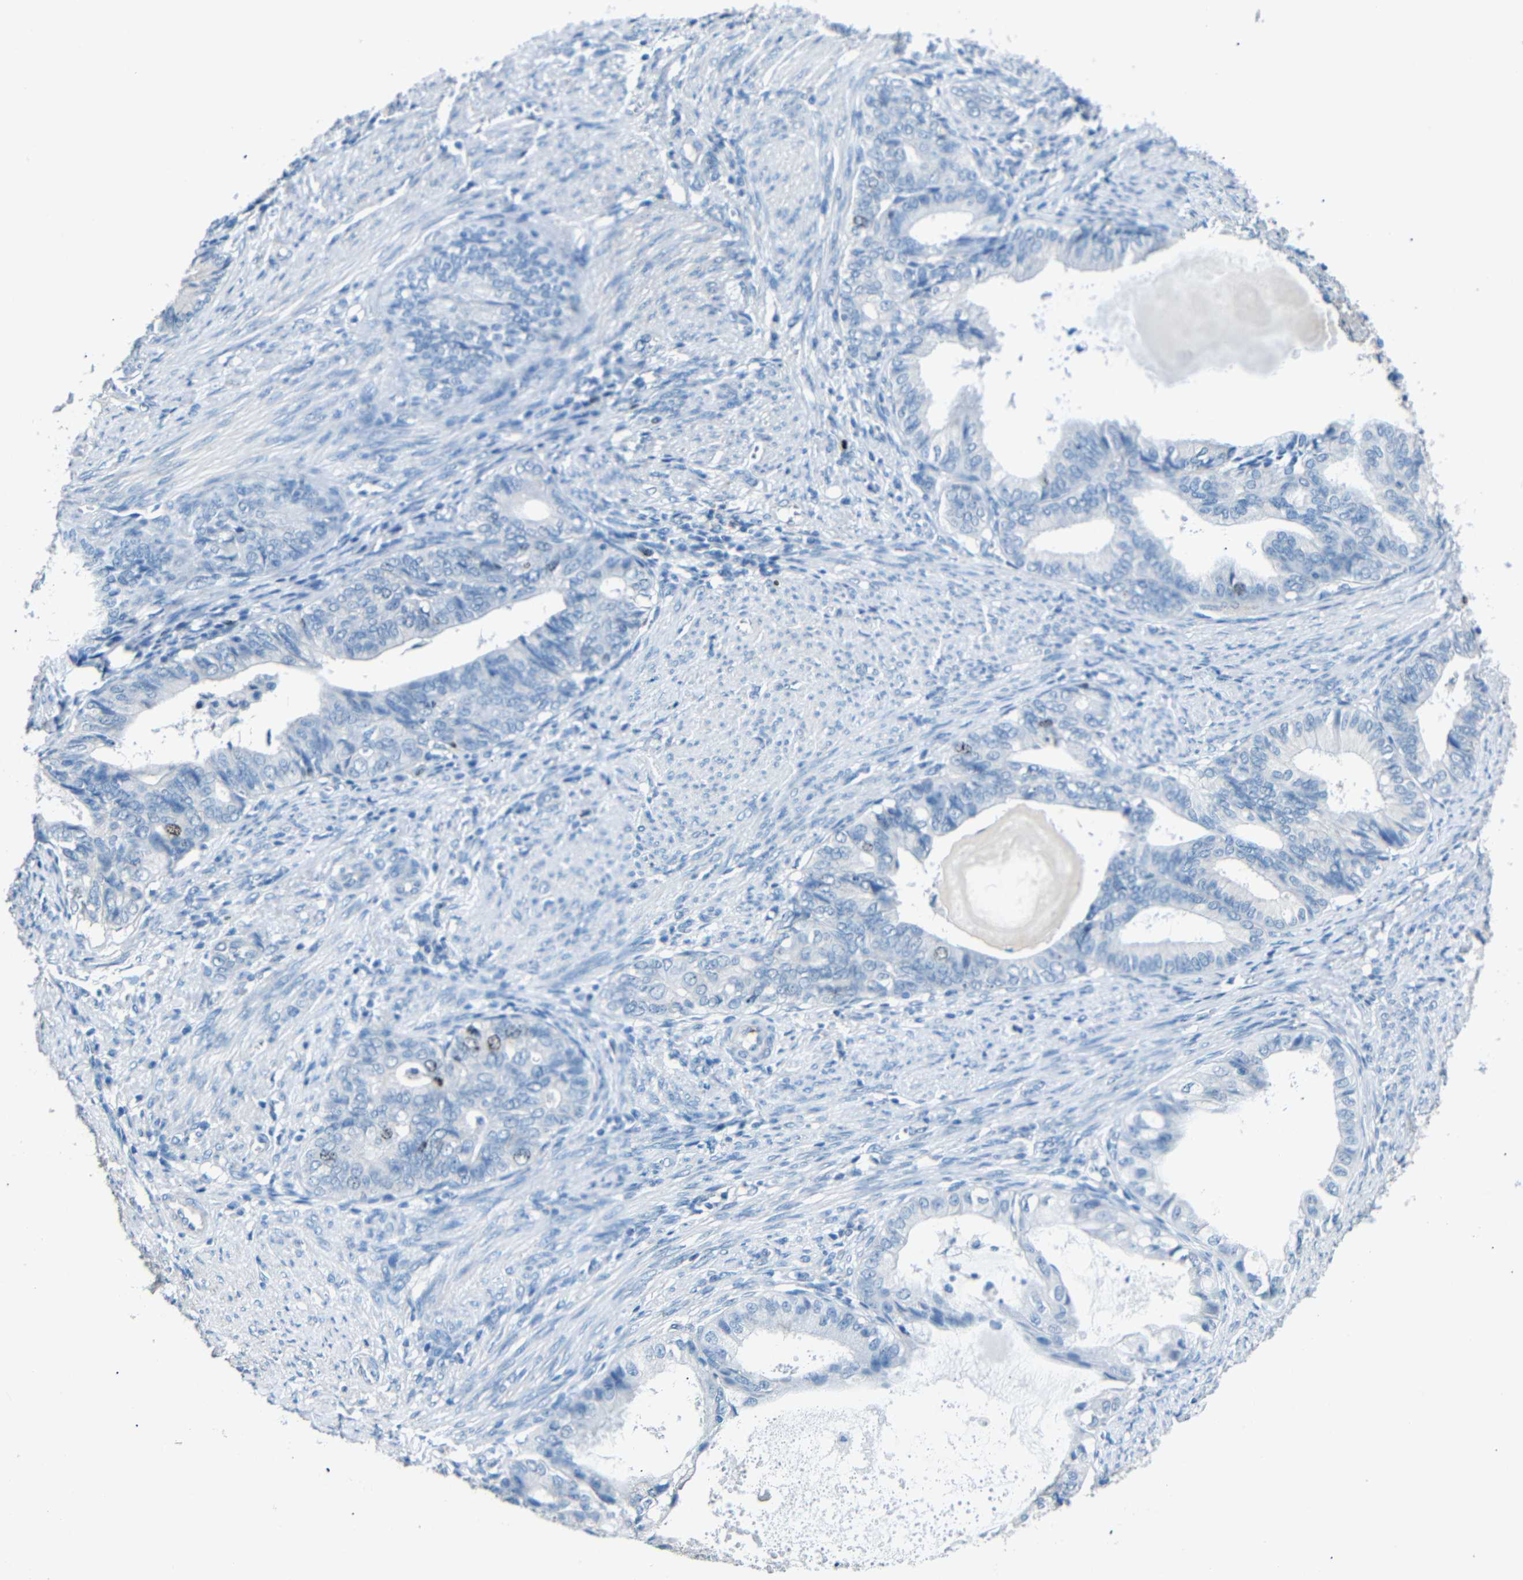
{"staining": {"intensity": "moderate", "quantity": "<25%", "location": "nuclear"}, "tissue": "endometrial cancer", "cell_type": "Tumor cells", "image_type": "cancer", "snomed": [{"axis": "morphology", "description": "Adenocarcinoma, NOS"}, {"axis": "topography", "description": "Endometrium"}], "caption": "Endometrial cancer stained for a protein (brown) reveals moderate nuclear positive staining in approximately <25% of tumor cells.", "gene": "INCENP", "patient": {"sex": "female", "age": 86}}